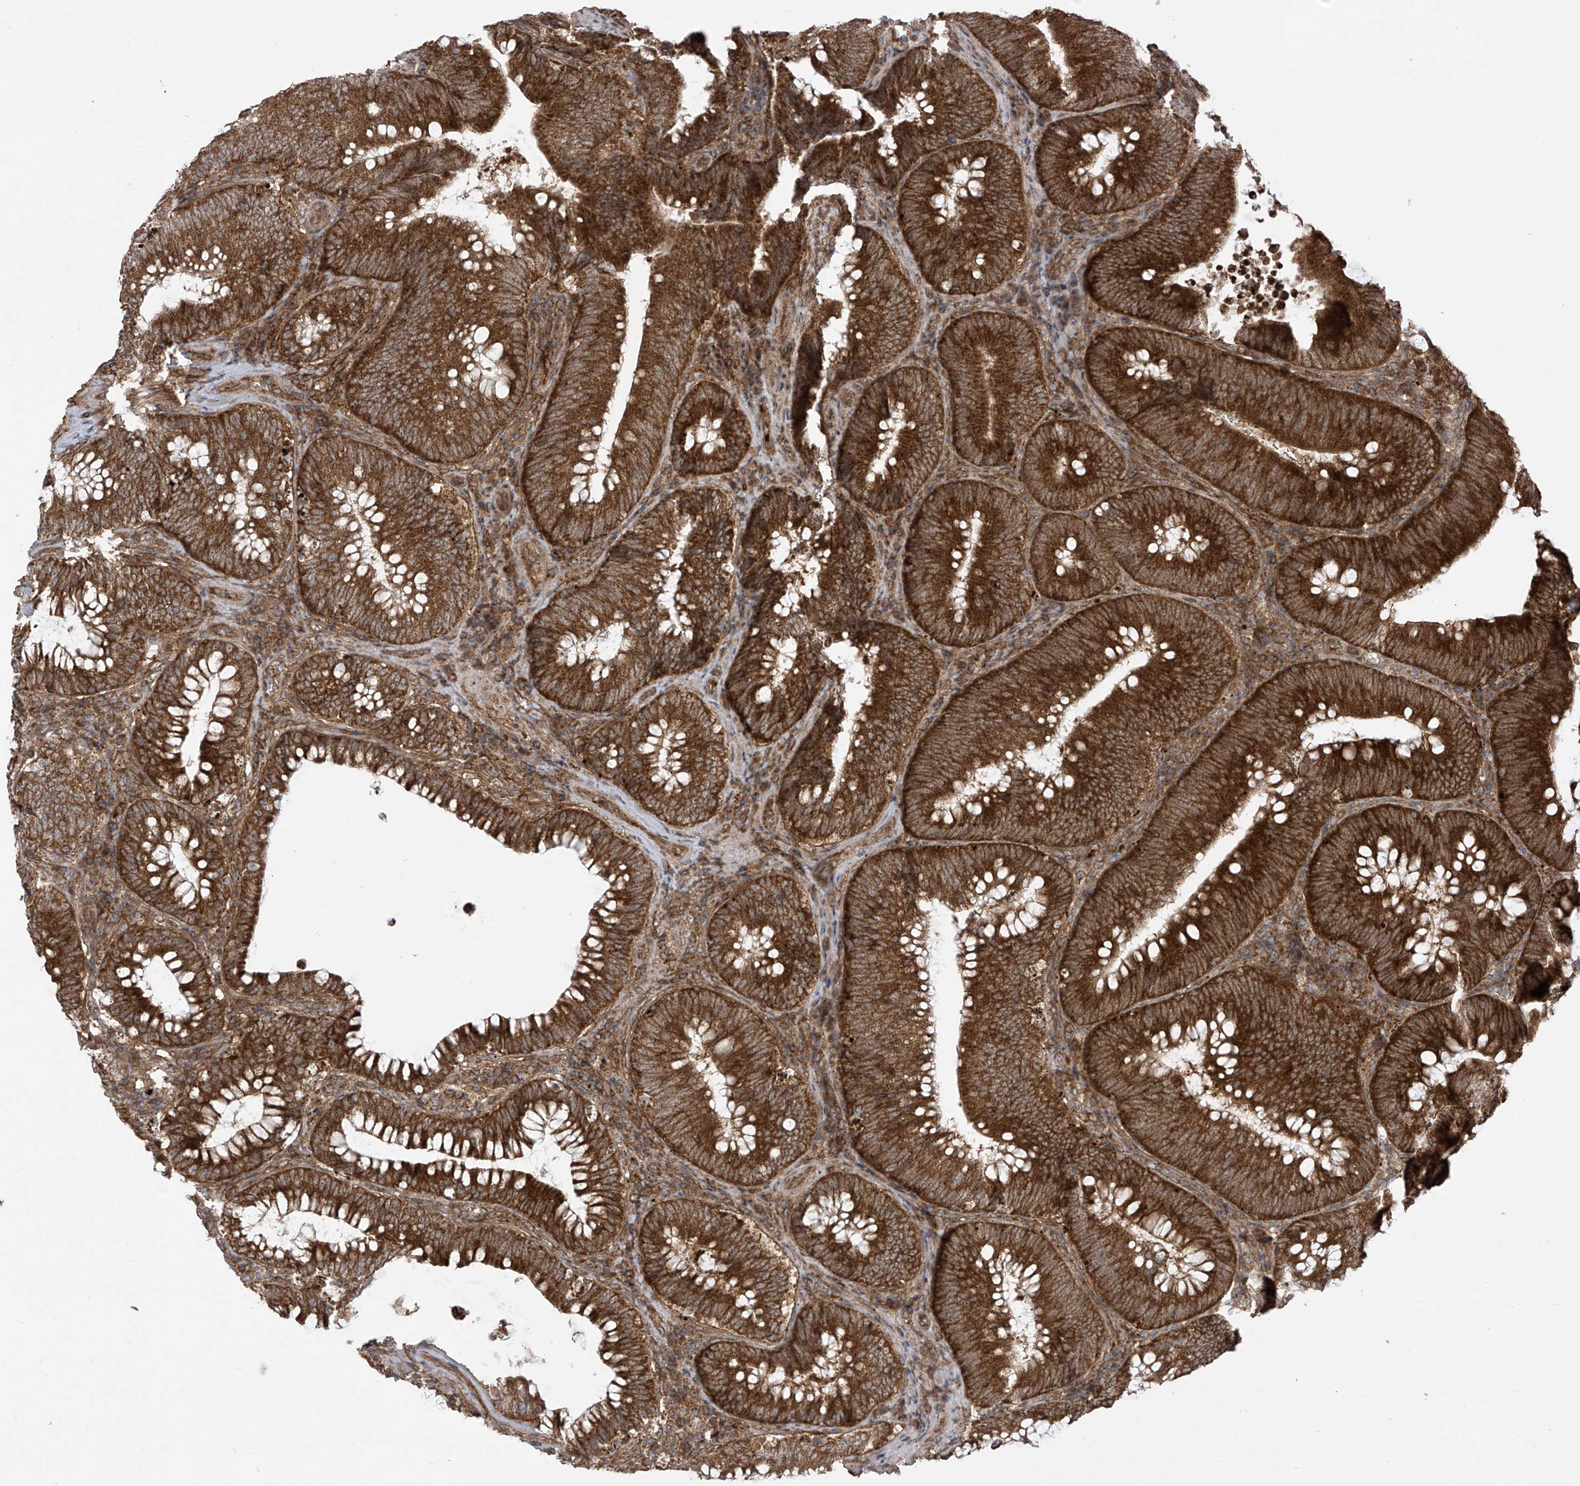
{"staining": {"intensity": "strong", "quantity": ">75%", "location": "cytoplasmic/membranous"}, "tissue": "colorectal cancer", "cell_type": "Tumor cells", "image_type": "cancer", "snomed": [{"axis": "morphology", "description": "Normal tissue, NOS"}, {"axis": "topography", "description": "Colon"}], "caption": "Human colorectal cancer stained with a protein marker reveals strong staining in tumor cells.", "gene": "REPS1", "patient": {"sex": "female", "age": 82}}